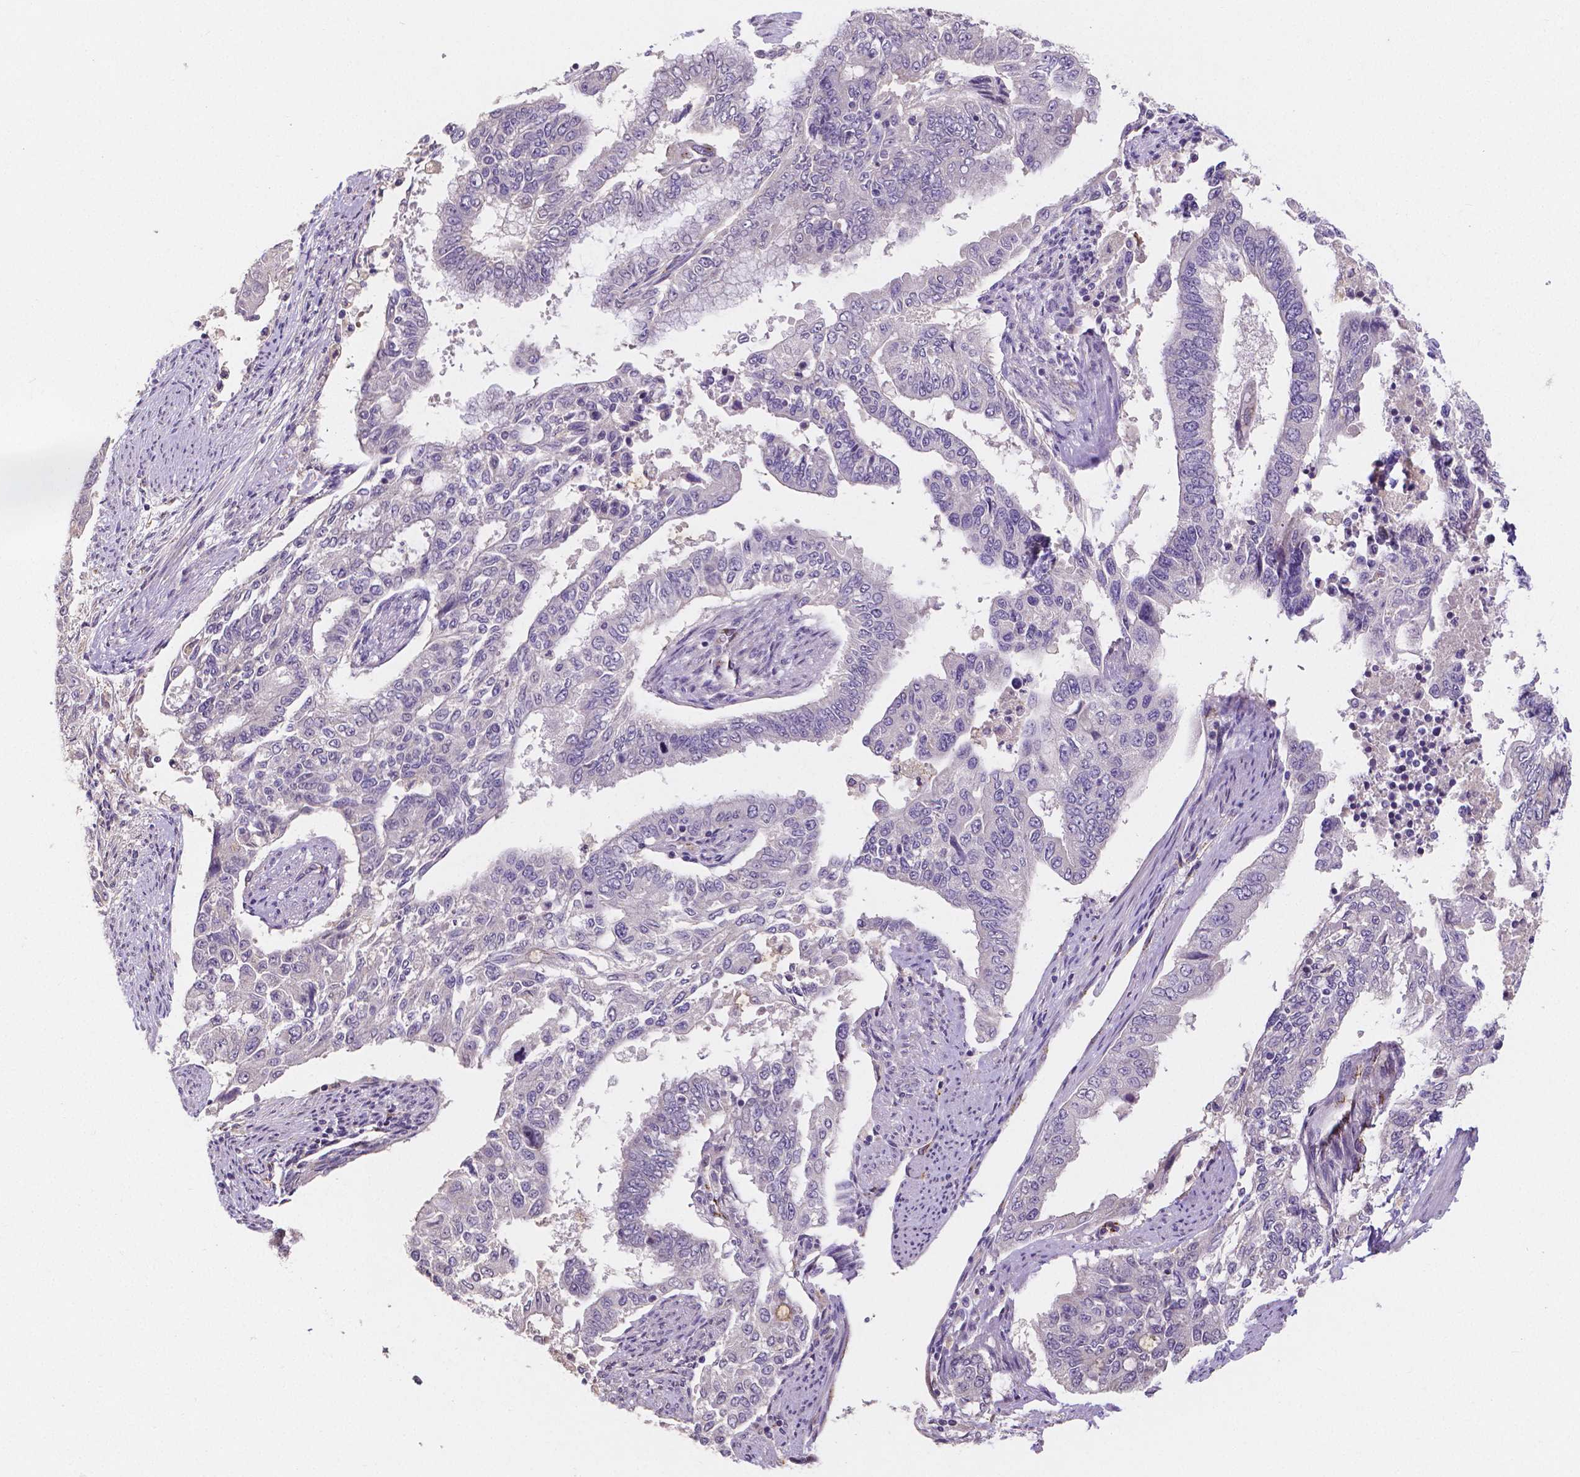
{"staining": {"intensity": "negative", "quantity": "none", "location": "none"}, "tissue": "endometrial cancer", "cell_type": "Tumor cells", "image_type": "cancer", "snomed": [{"axis": "morphology", "description": "Adenocarcinoma, NOS"}, {"axis": "topography", "description": "Uterus"}], "caption": "Human endometrial adenocarcinoma stained for a protein using immunohistochemistry reveals no expression in tumor cells.", "gene": "ELAVL2", "patient": {"sex": "female", "age": 59}}